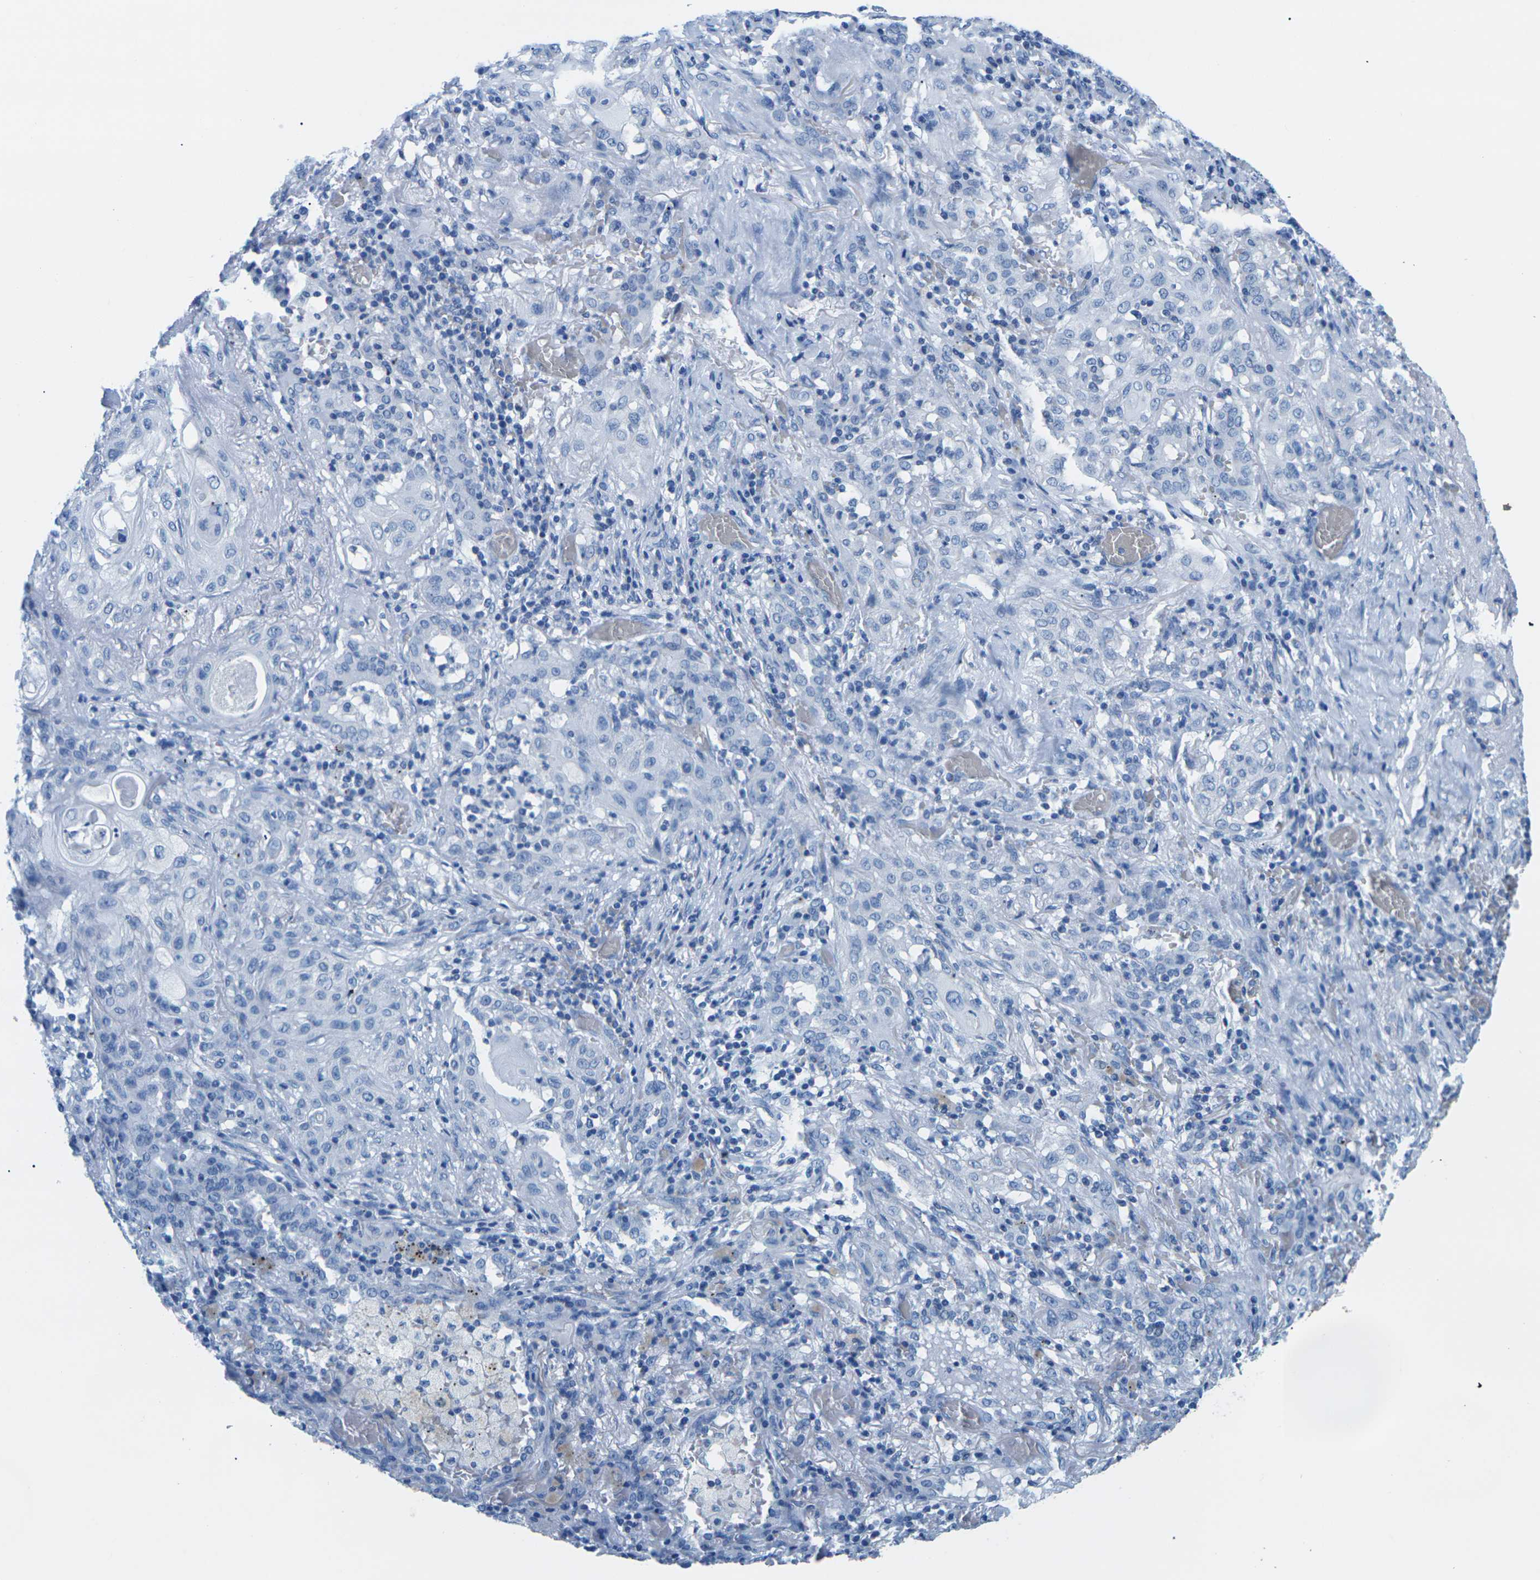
{"staining": {"intensity": "negative", "quantity": "none", "location": "none"}, "tissue": "lung cancer", "cell_type": "Tumor cells", "image_type": "cancer", "snomed": [{"axis": "morphology", "description": "Squamous cell carcinoma, NOS"}, {"axis": "topography", "description": "Lung"}], "caption": "DAB (3,3'-diaminobenzidine) immunohistochemical staining of human lung cancer (squamous cell carcinoma) reveals no significant staining in tumor cells. (DAB (3,3'-diaminobenzidine) IHC visualized using brightfield microscopy, high magnification).", "gene": "SLC12A1", "patient": {"sex": "female", "age": 47}}